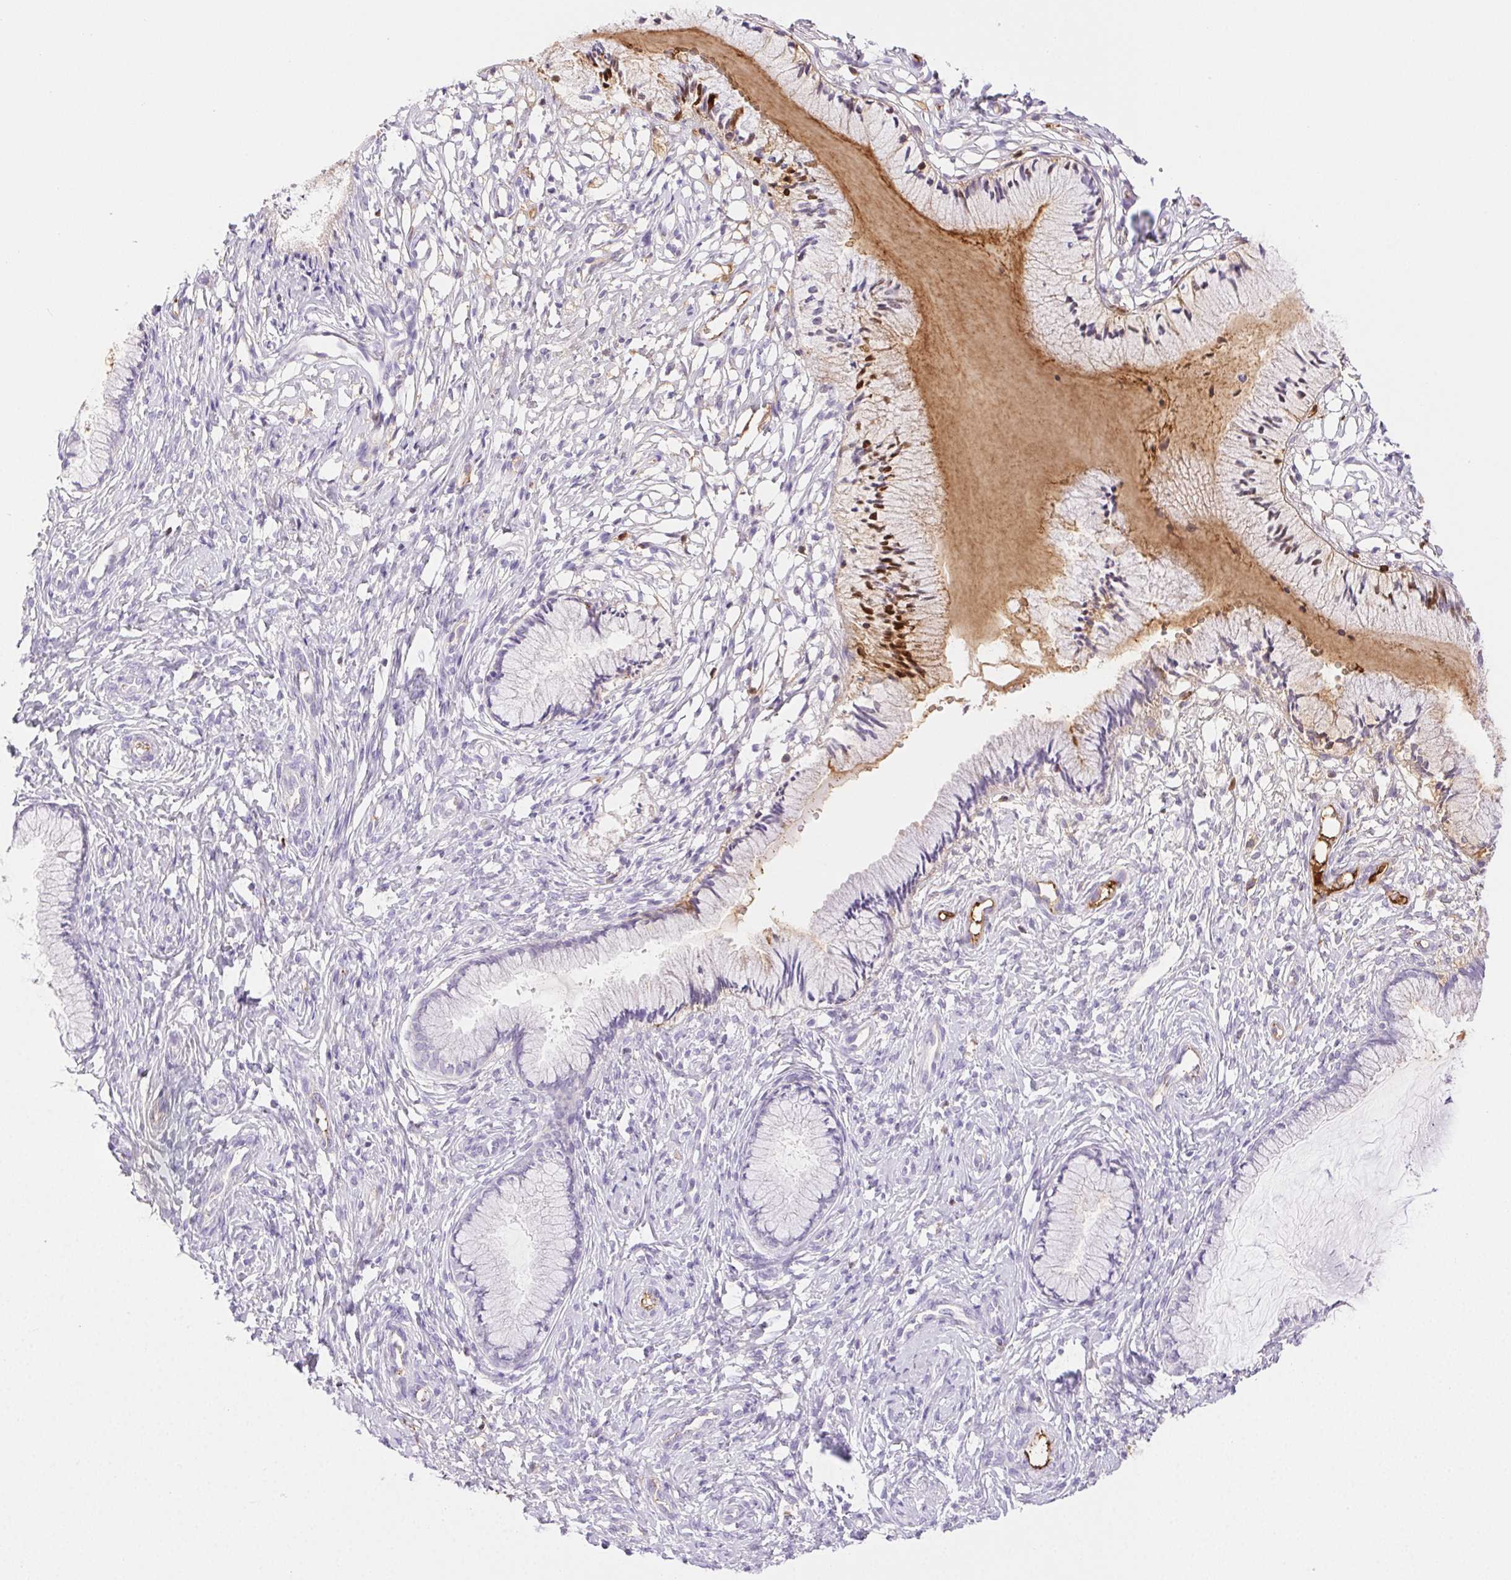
{"staining": {"intensity": "strong", "quantity": "<25%", "location": "nuclear"}, "tissue": "cervix", "cell_type": "Glandular cells", "image_type": "normal", "snomed": [{"axis": "morphology", "description": "Normal tissue, NOS"}, {"axis": "topography", "description": "Cervix"}], "caption": "An IHC photomicrograph of unremarkable tissue is shown. Protein staining in brown highlights strong nuclear positivity in cervix within glandular cells.", "gene": "FGA", "patient": {"sex": "female", "age": 37}}